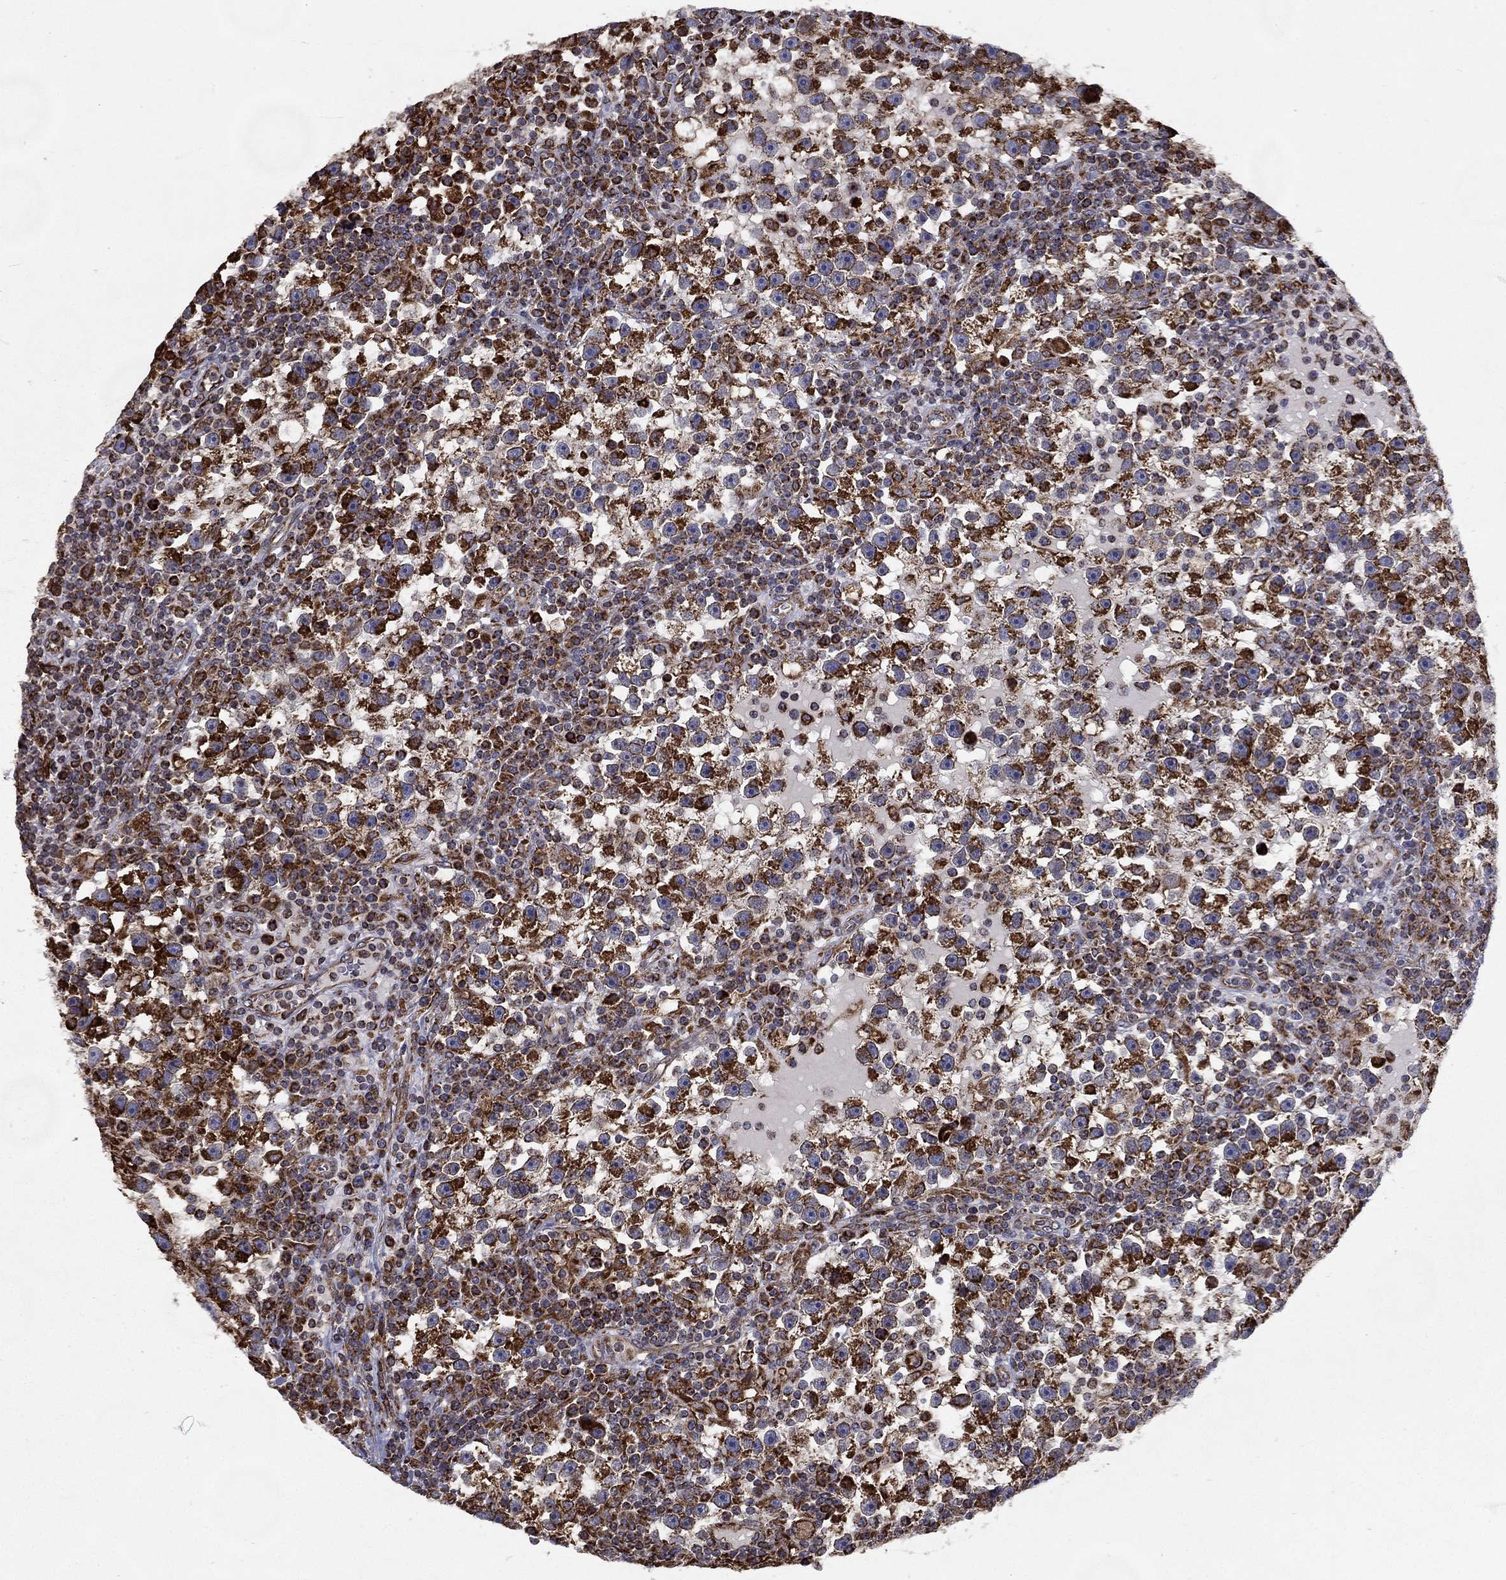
{"staining": {"intensity": "strong", "quantity": ">75%", "location": "cytoplasmic/membranous"}, "tissue": "testis cancer", "cell_type": "Tumor cells", "image_type": "cancer", "snomed": [{"axis": "morphology", "description": "Seminoma, NOS"}, {"axis": "topography", "description": "Testis"}], "caption": "Protein staining of testis seminoma tissue displays strong cytoplasmic/membranous staining in approximately >75% of tumor cells.", "gene": "MT-CYB", "patient": {"sex": "male", "age": 47}}